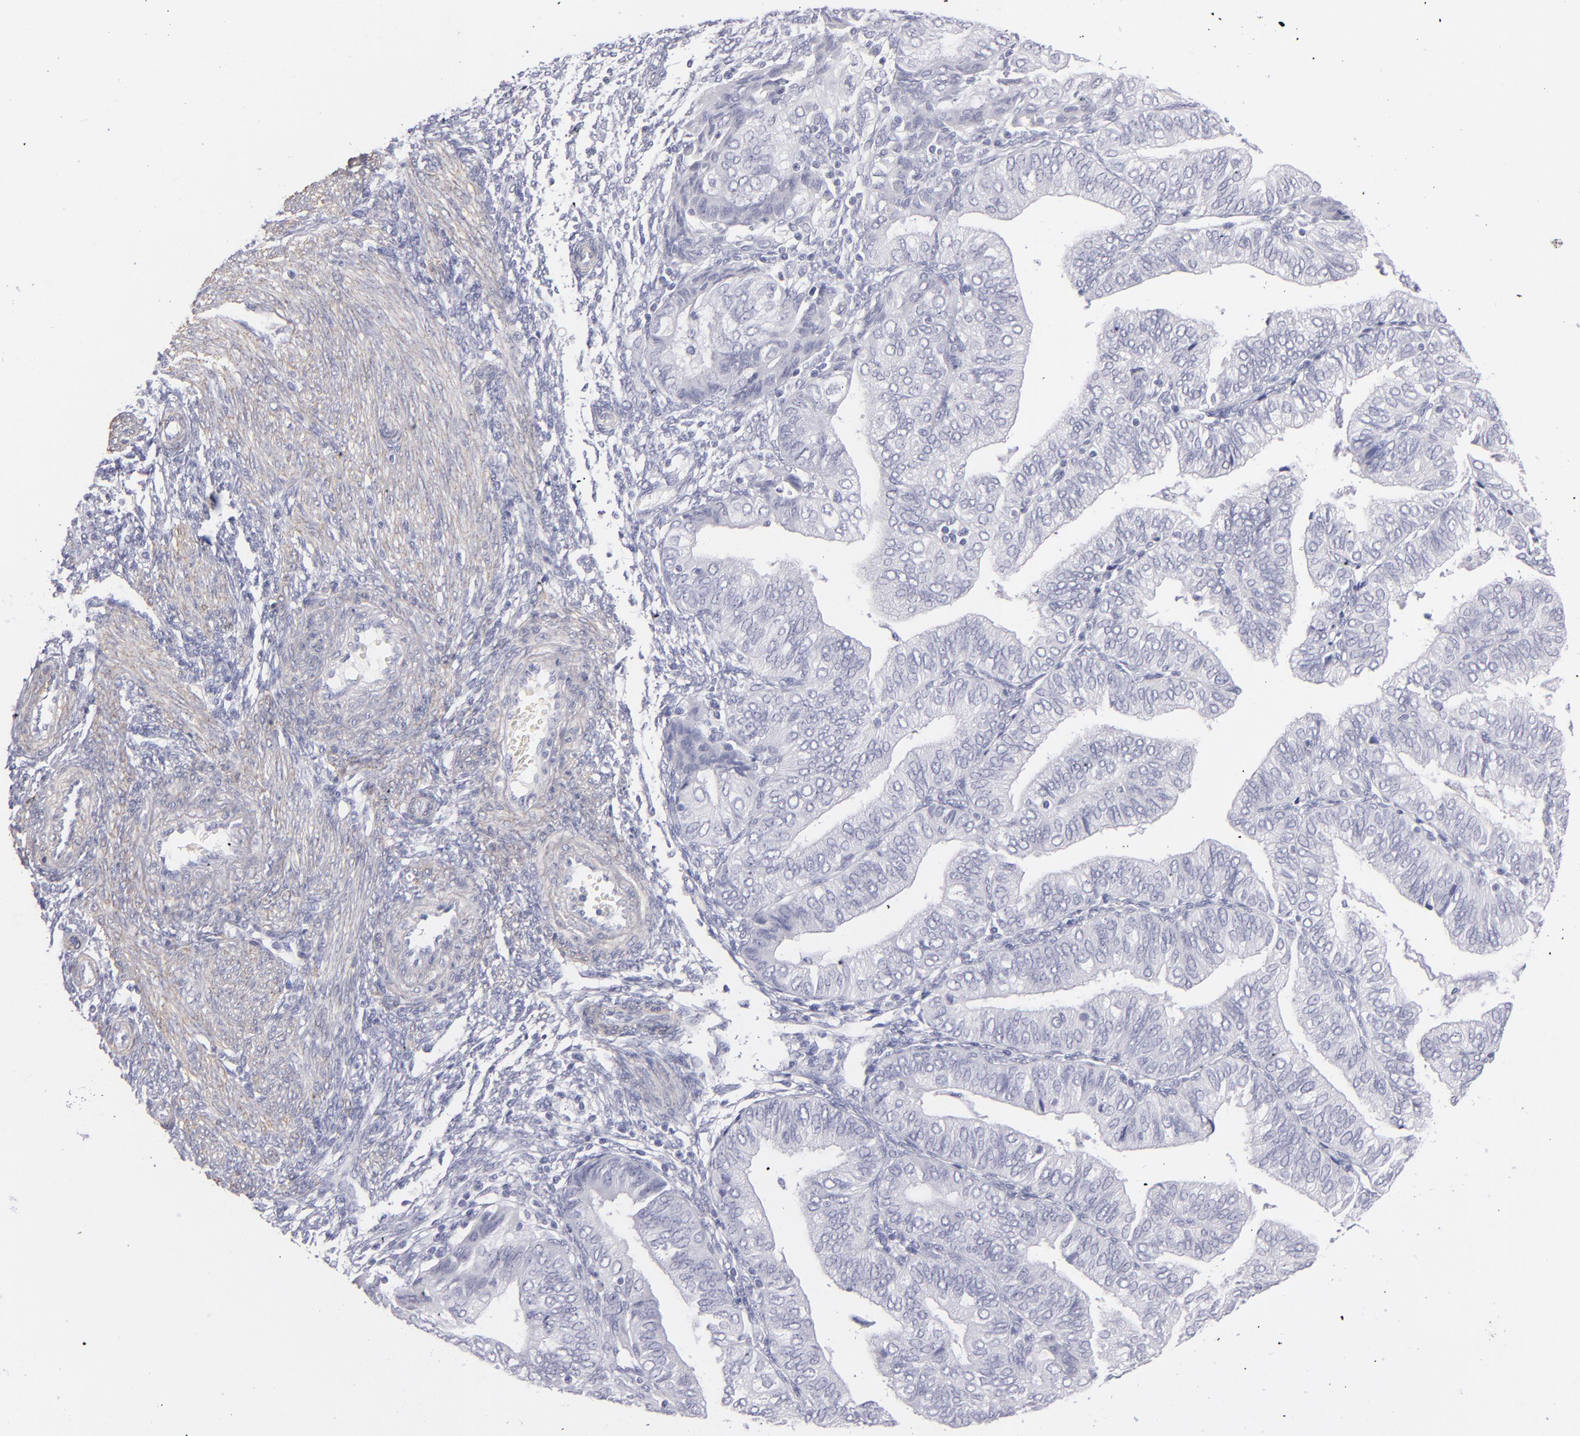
{"staining": {"intensity": "negative", "quantity": "none", "location": "none"}, "tissue": "endometrial cancer", "cell_type": "Tumor cells", "image_type": "cancer", "snomed": [{"axis": "morphology", "description": "Adenocarcinoma, NOS"}, {"axis": "topography", "description": "Endometrium"}], "caption": "Immunohistochemical staining of human endometrial cancer exhibits no significant staining in tumor cells.", "gene": "MYH11", "patient": {"sex": "female", "age": 51}}